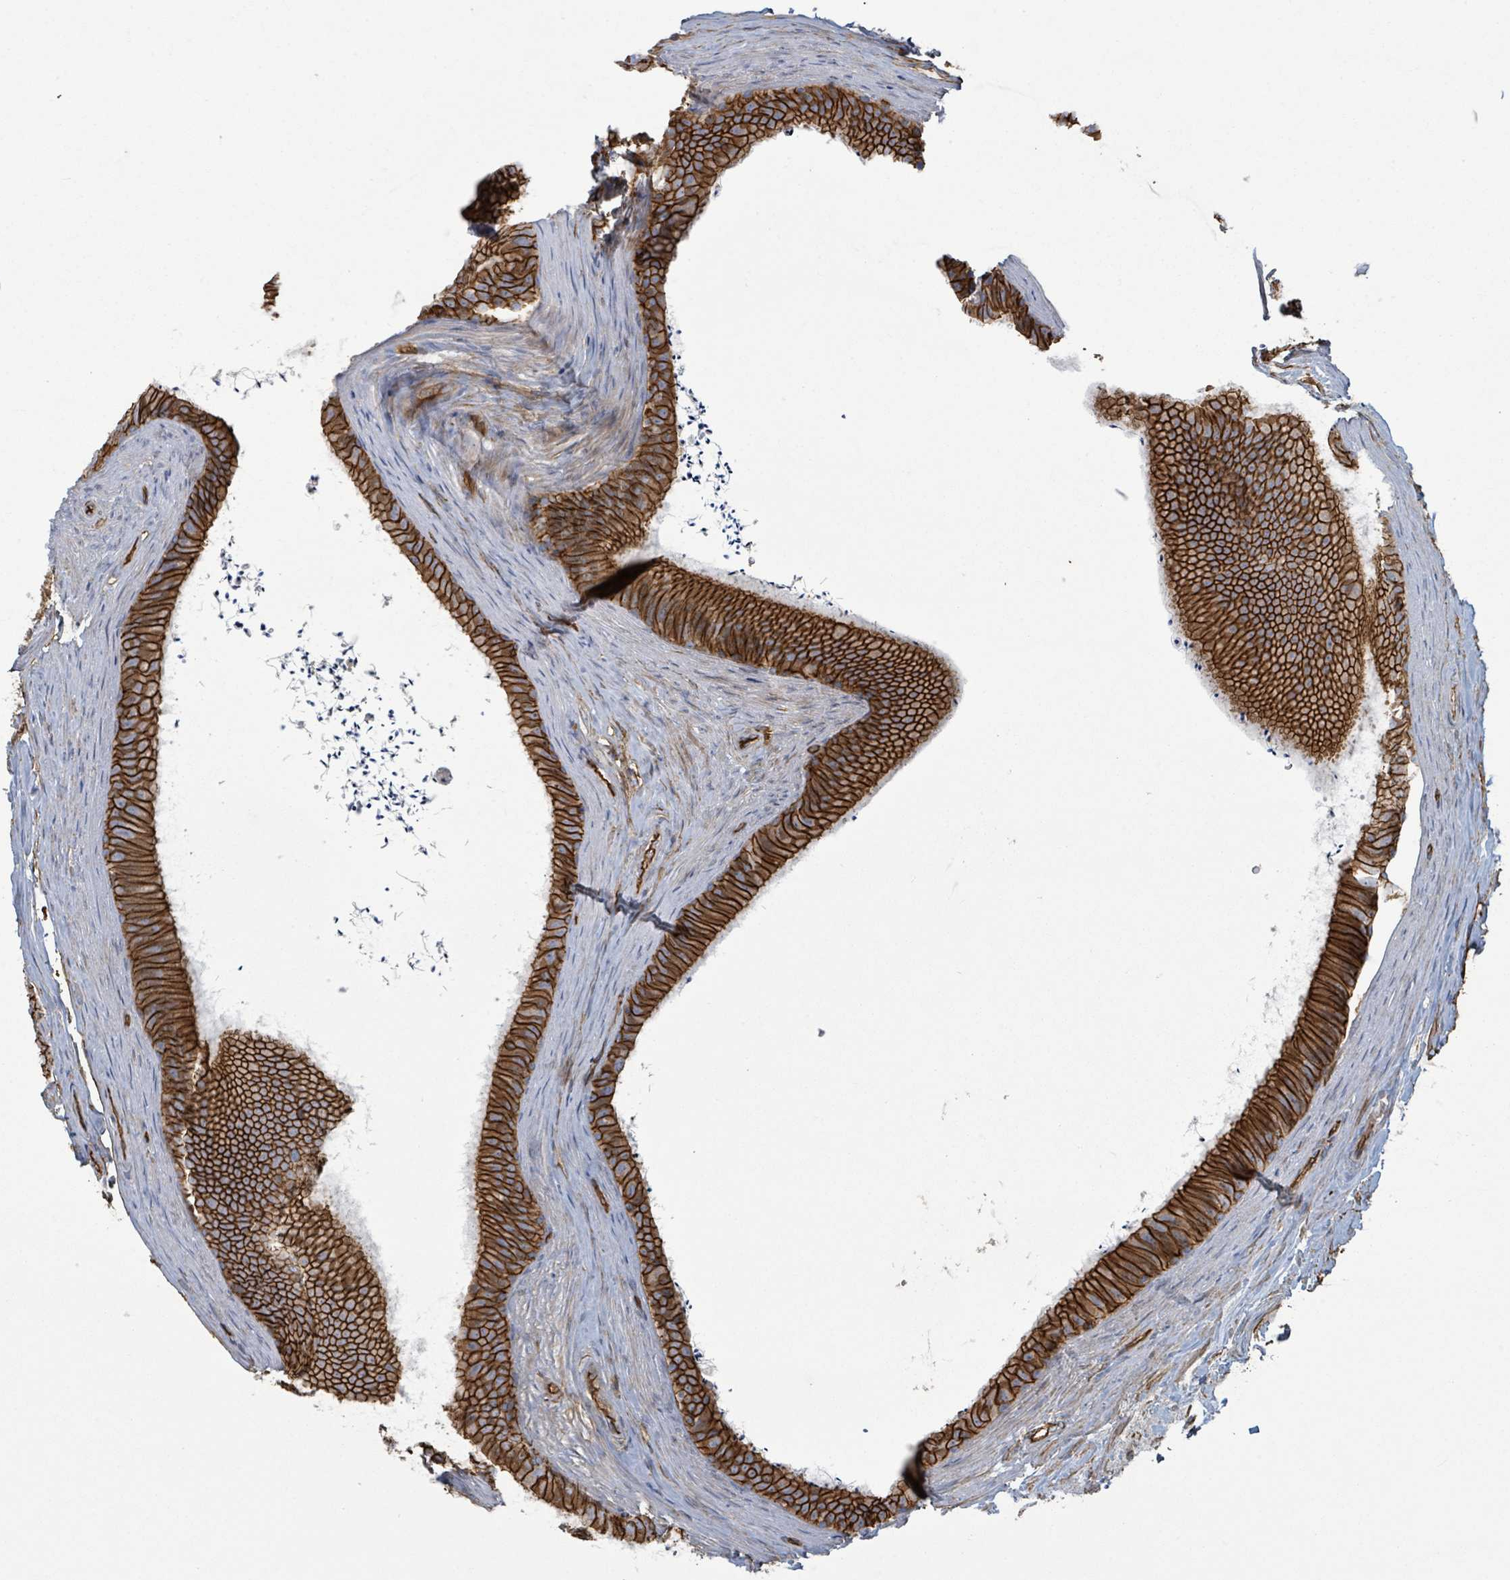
{"staining": {"intensity": "strong", "quantity": ">75%", "location": "cytoplasmic/membranous"}, "tissue": "epididymis", "cell_type": "Glandular cells", "image_type": "normal", "snomed": [{"axis": "morphology", "description": "Normal tissue, NOS"}, {"axis": "topography", "description": "Testis"}, {"axis": "topography", "description": "Epididymis"}], "caption": "A photomicrograph of human epididymis stained for a protein exhibits strong cytoplasmic/membranous brown staining in glandular cells. (DAB IHC with brightfield microscopy, high magnification).", "gene": "LDOC1", "patient": {"sex": "male", "age": 41}}